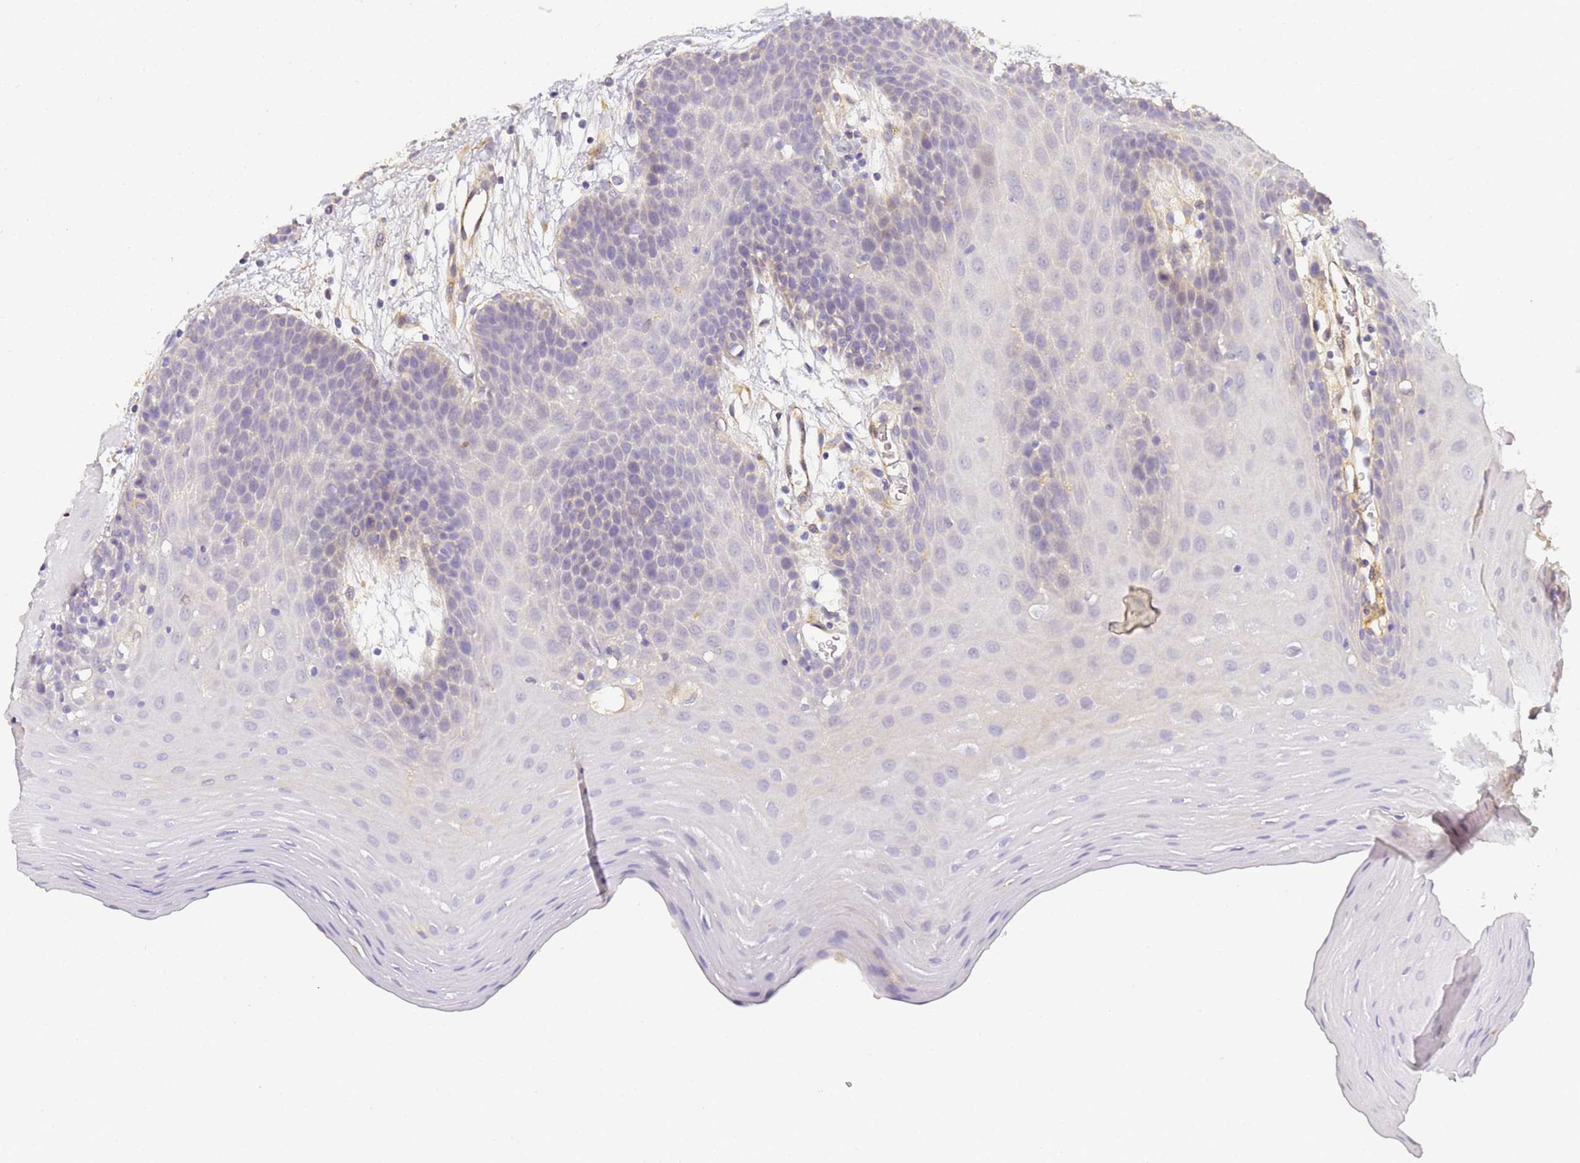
{"staining": {"intensity": "weak", "quantity": "25%-75%", "location": "cytoplasmic/membranous,nuclear"}, "tissue": "oral mucosa", "cell_type": "Squamous epithelial cells", "image_type": "normal", "snomed": [{"axis": "morphology", "description": "Normal tissue, NOS"}, {"axis": "topography", "description": "Skeletal muscle"}, {"axis": "topography", "description": "Oral tissue"}, {"axis": "topography", "description": "Salivary gland"}, {"axis": "topography", "description": "Peripheral nerve tissue"}], "caption": "This micrograph shows IHC staining of benign oral mucosa, with low weak cytoplasmic/membranous,nuclear expression in about 25%-75% of squamous epithelial cells.", "gene": "CFHR1", "patient": {"sex": "male", "age": 54}}